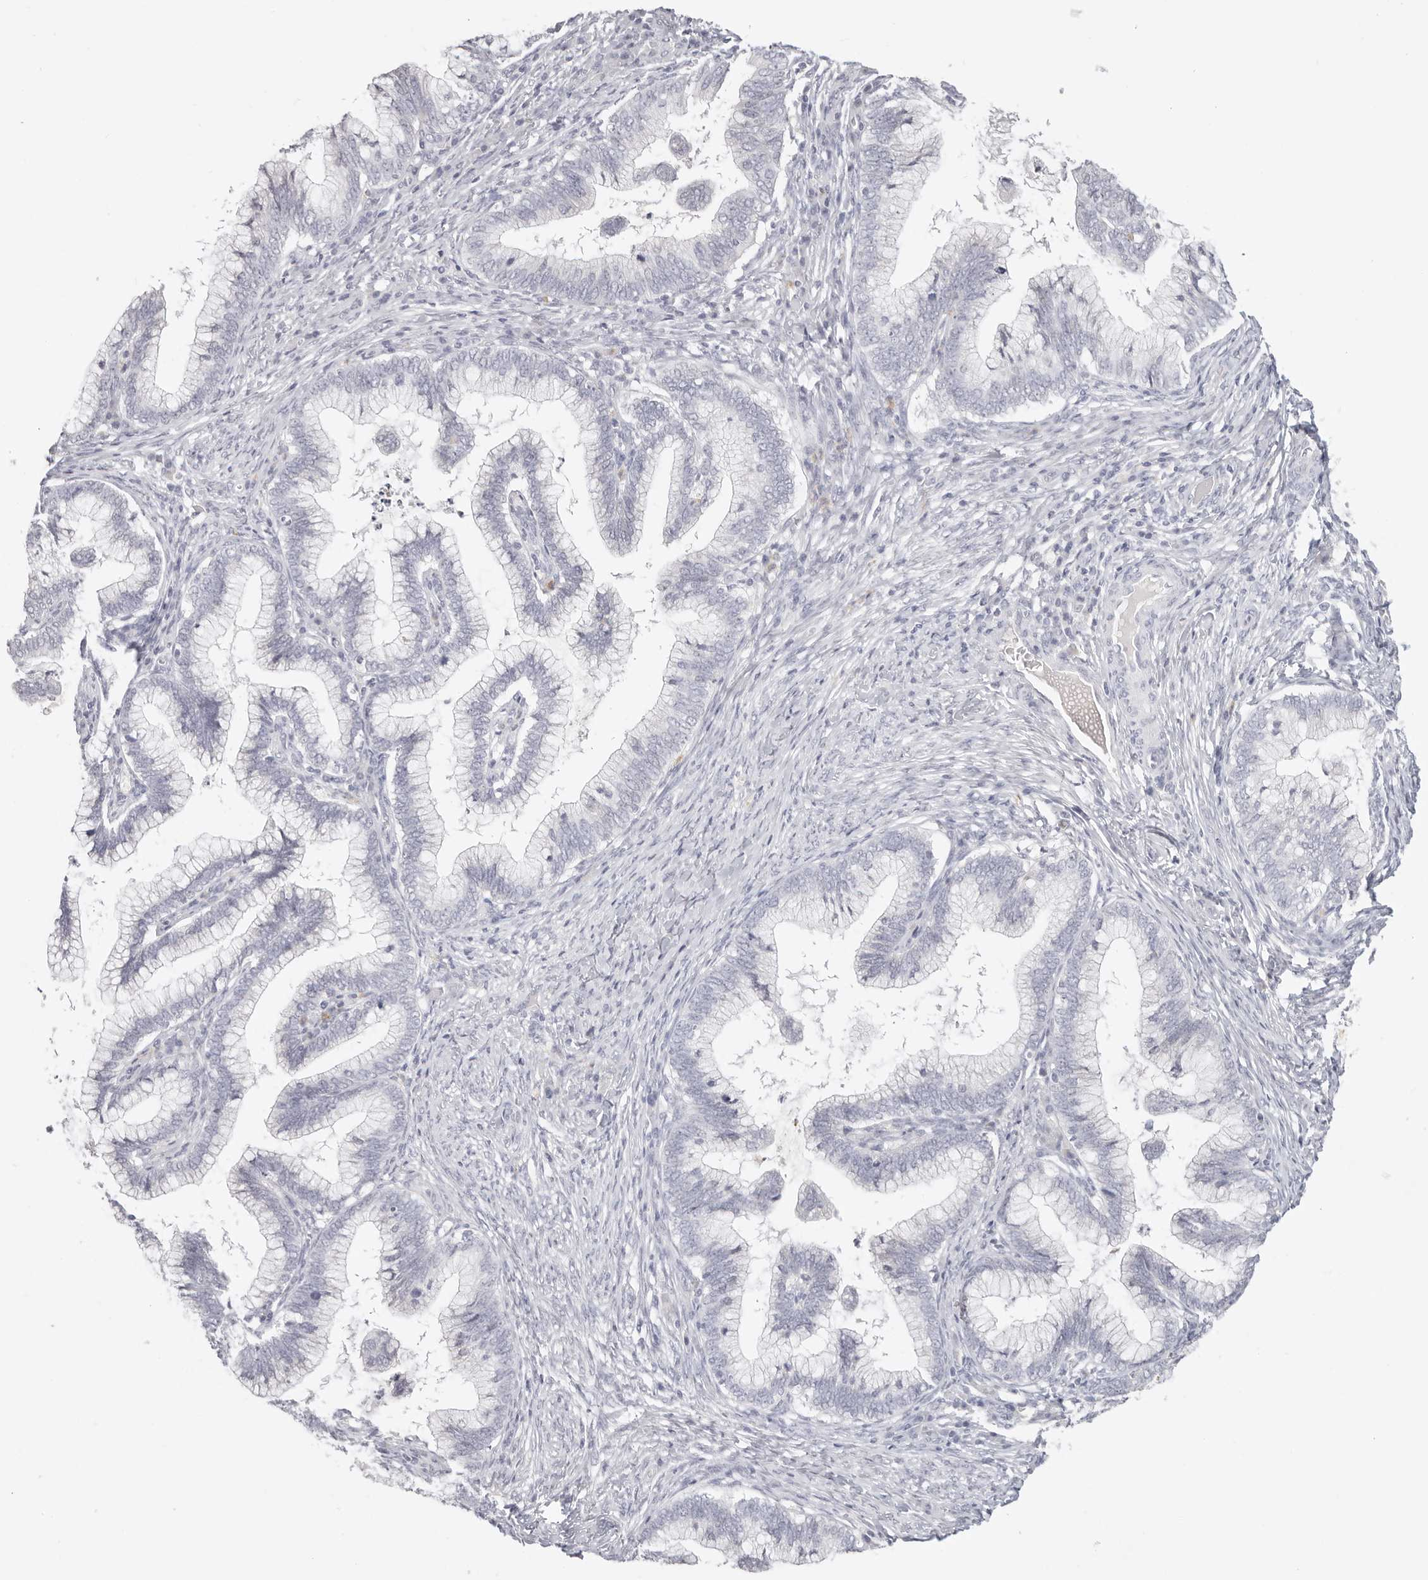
{"staining": {"intensity": "negative", "quantity": "none", "location": "none"}, "tissue": "cervical cancer", "cell_type": "Tumor cells", "image_type": "cancer", "snomed": [{"axis": "morphology", "description": "Adenocarcinoma, NOS"}, {"axis": "topography", "description": "Cervix"}], "caption": "This is a histopathology image of immunohistochemistry staining of adenocarcinoma (cervical), which shows no expression in tumor cells.", "gene": "ASCL1", "patient": {"sex": "female", "age": 36}}